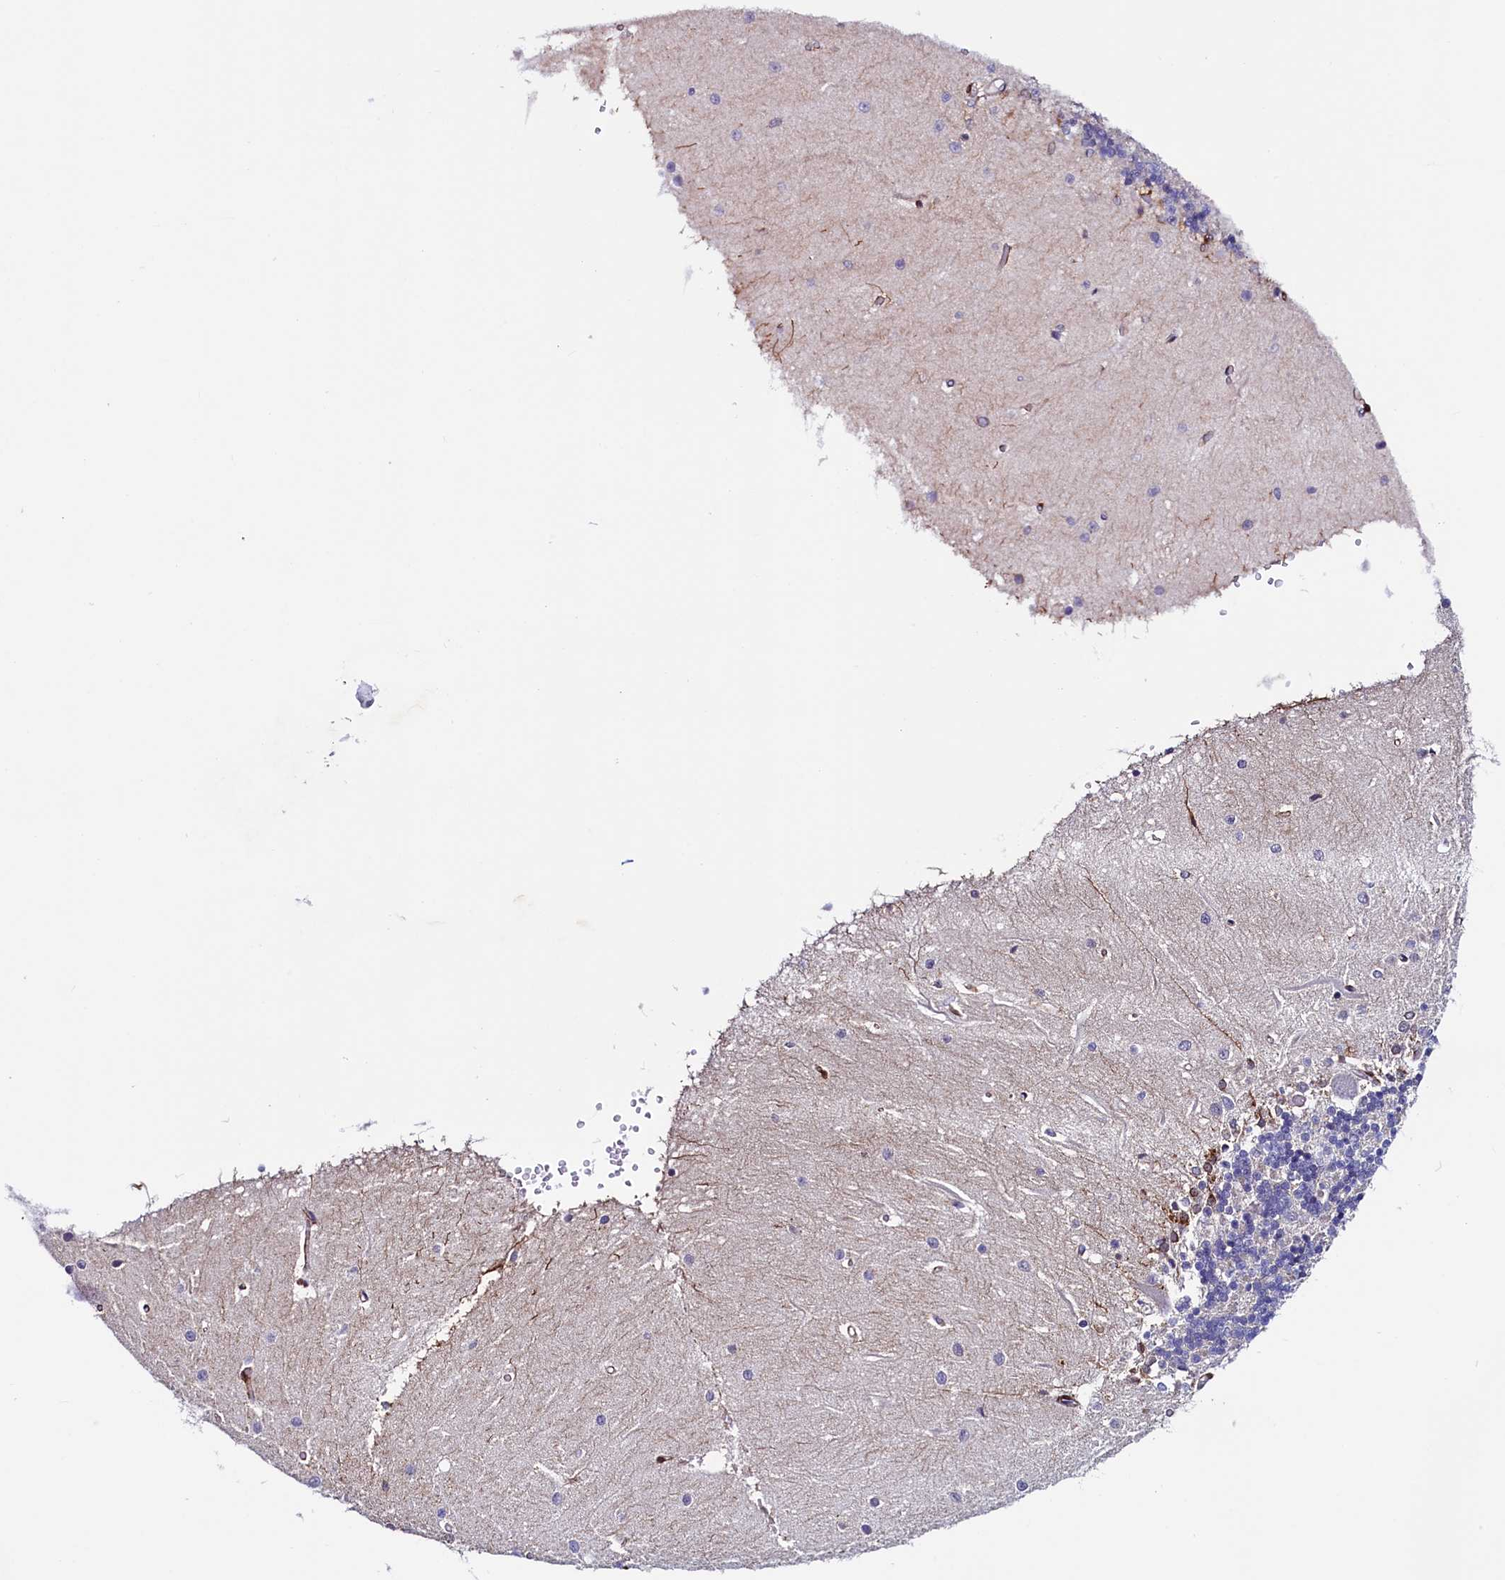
{"staining": {"intensity": "negative", "quantity": "none", "location": "none"}, "tissue": "cerebellum", "cell_type": "Cells in granular layer", "image_type": "normal", "snomed": [{"axis": "morphology", "description": "Normal tissue, NOS"}, {"axis": "topography", "description": "Cerebellum"}], "caption": "A micrograph of cerebellum stained for a protein displays no brown staining in cells in granular layer.", "gene": "PACSIN3", "patient": {"sex": "male", "age": 37}}